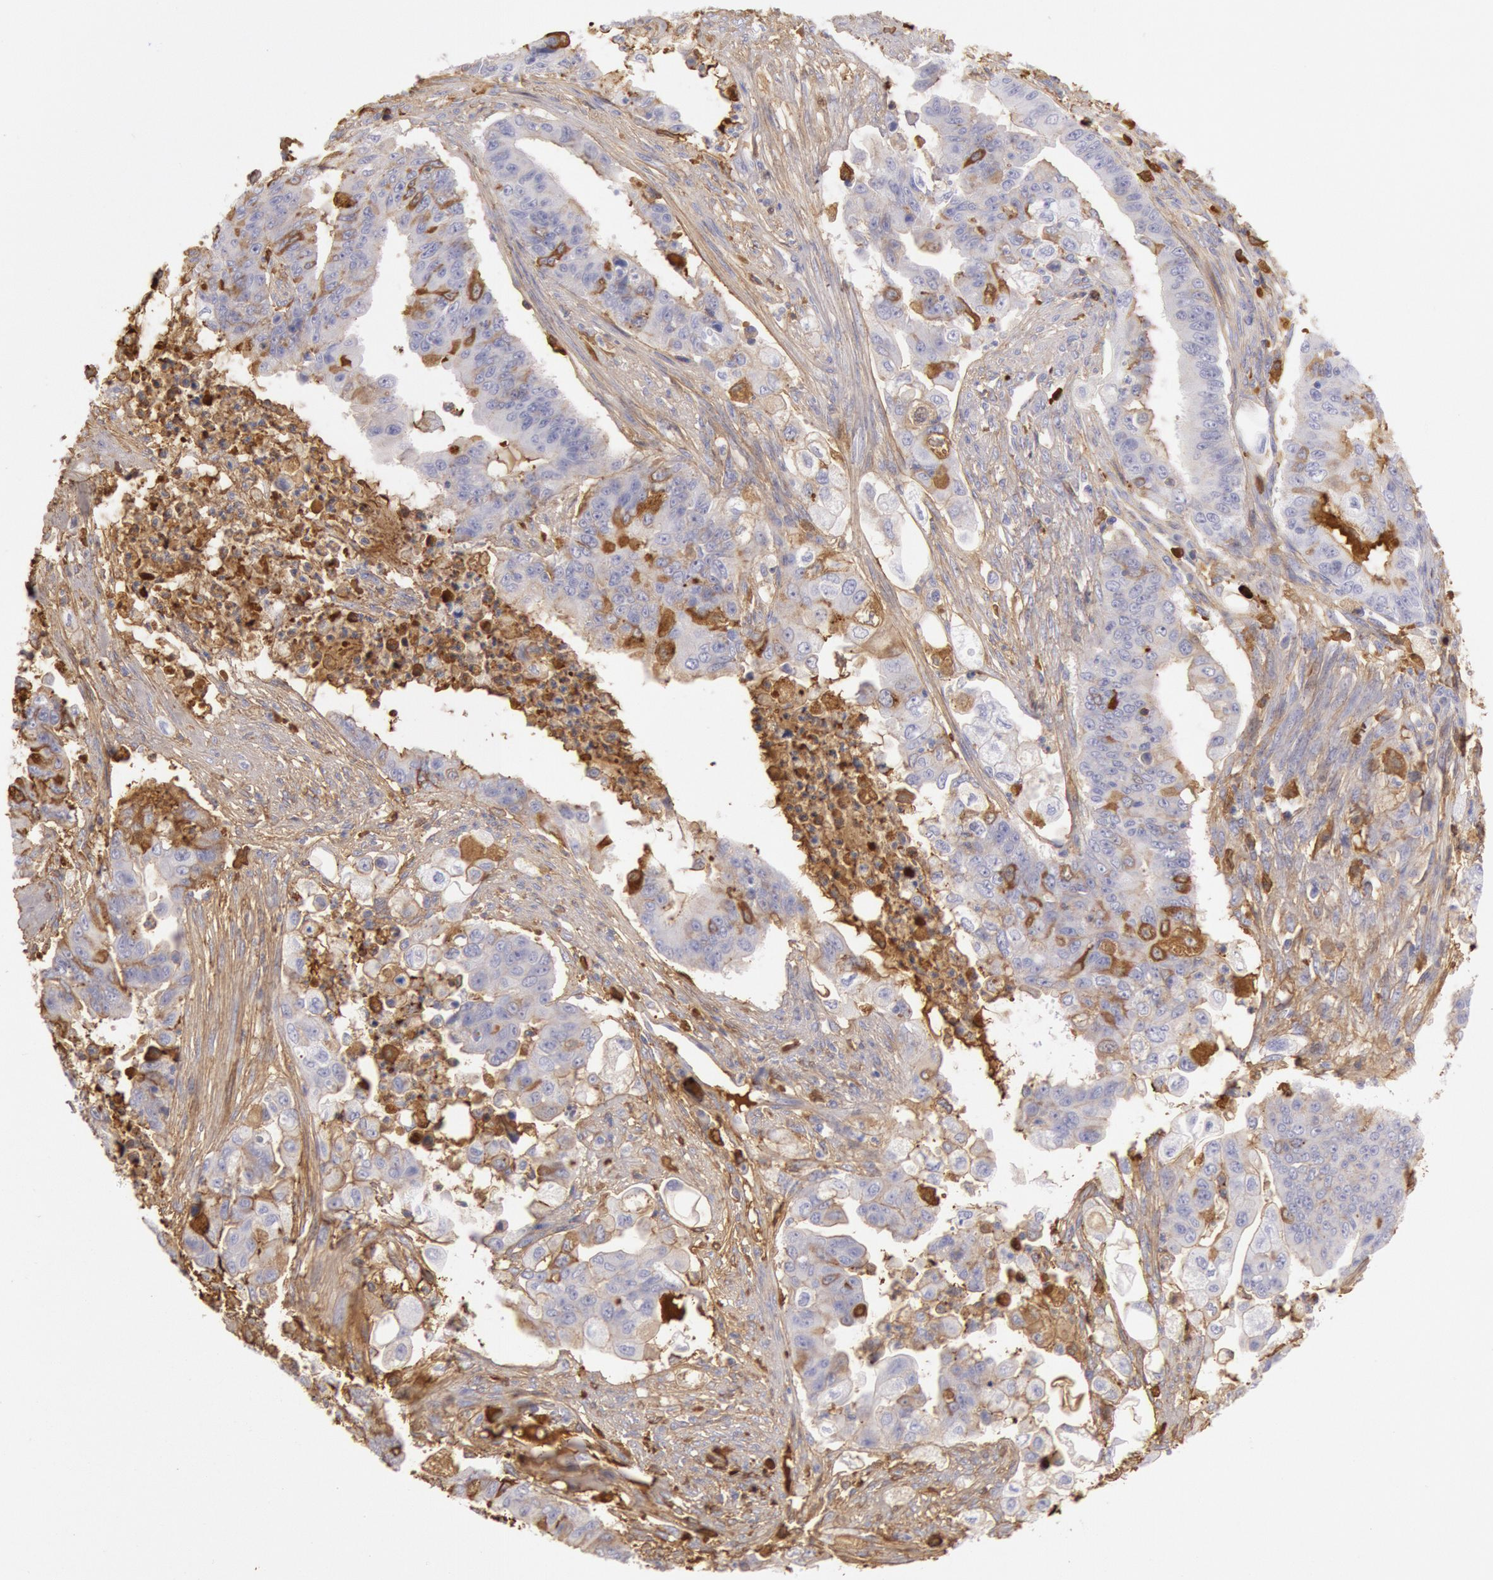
{"staining": {"intensity": "moderate", "quantity": "25%-75%", "location": "cytoplasmic/membranous"}, "tissue": "endometrial cancer", "cell_type": "Tumor cells", "image_type": "cancer", "snomed": [{"axis": "morphology", "description": "Adenocarcinoma, NOS"}, {"axis": "topography", "description": "Endometrium"}], "caption": "Moderate cytoplasmic/membranous protein positivity is seen in approximately 25%-75% of tumor cells in adenocarcinoma (endometrial).", "gene": "IGHG1", "patient": {"sex": "female", "age": 75}}